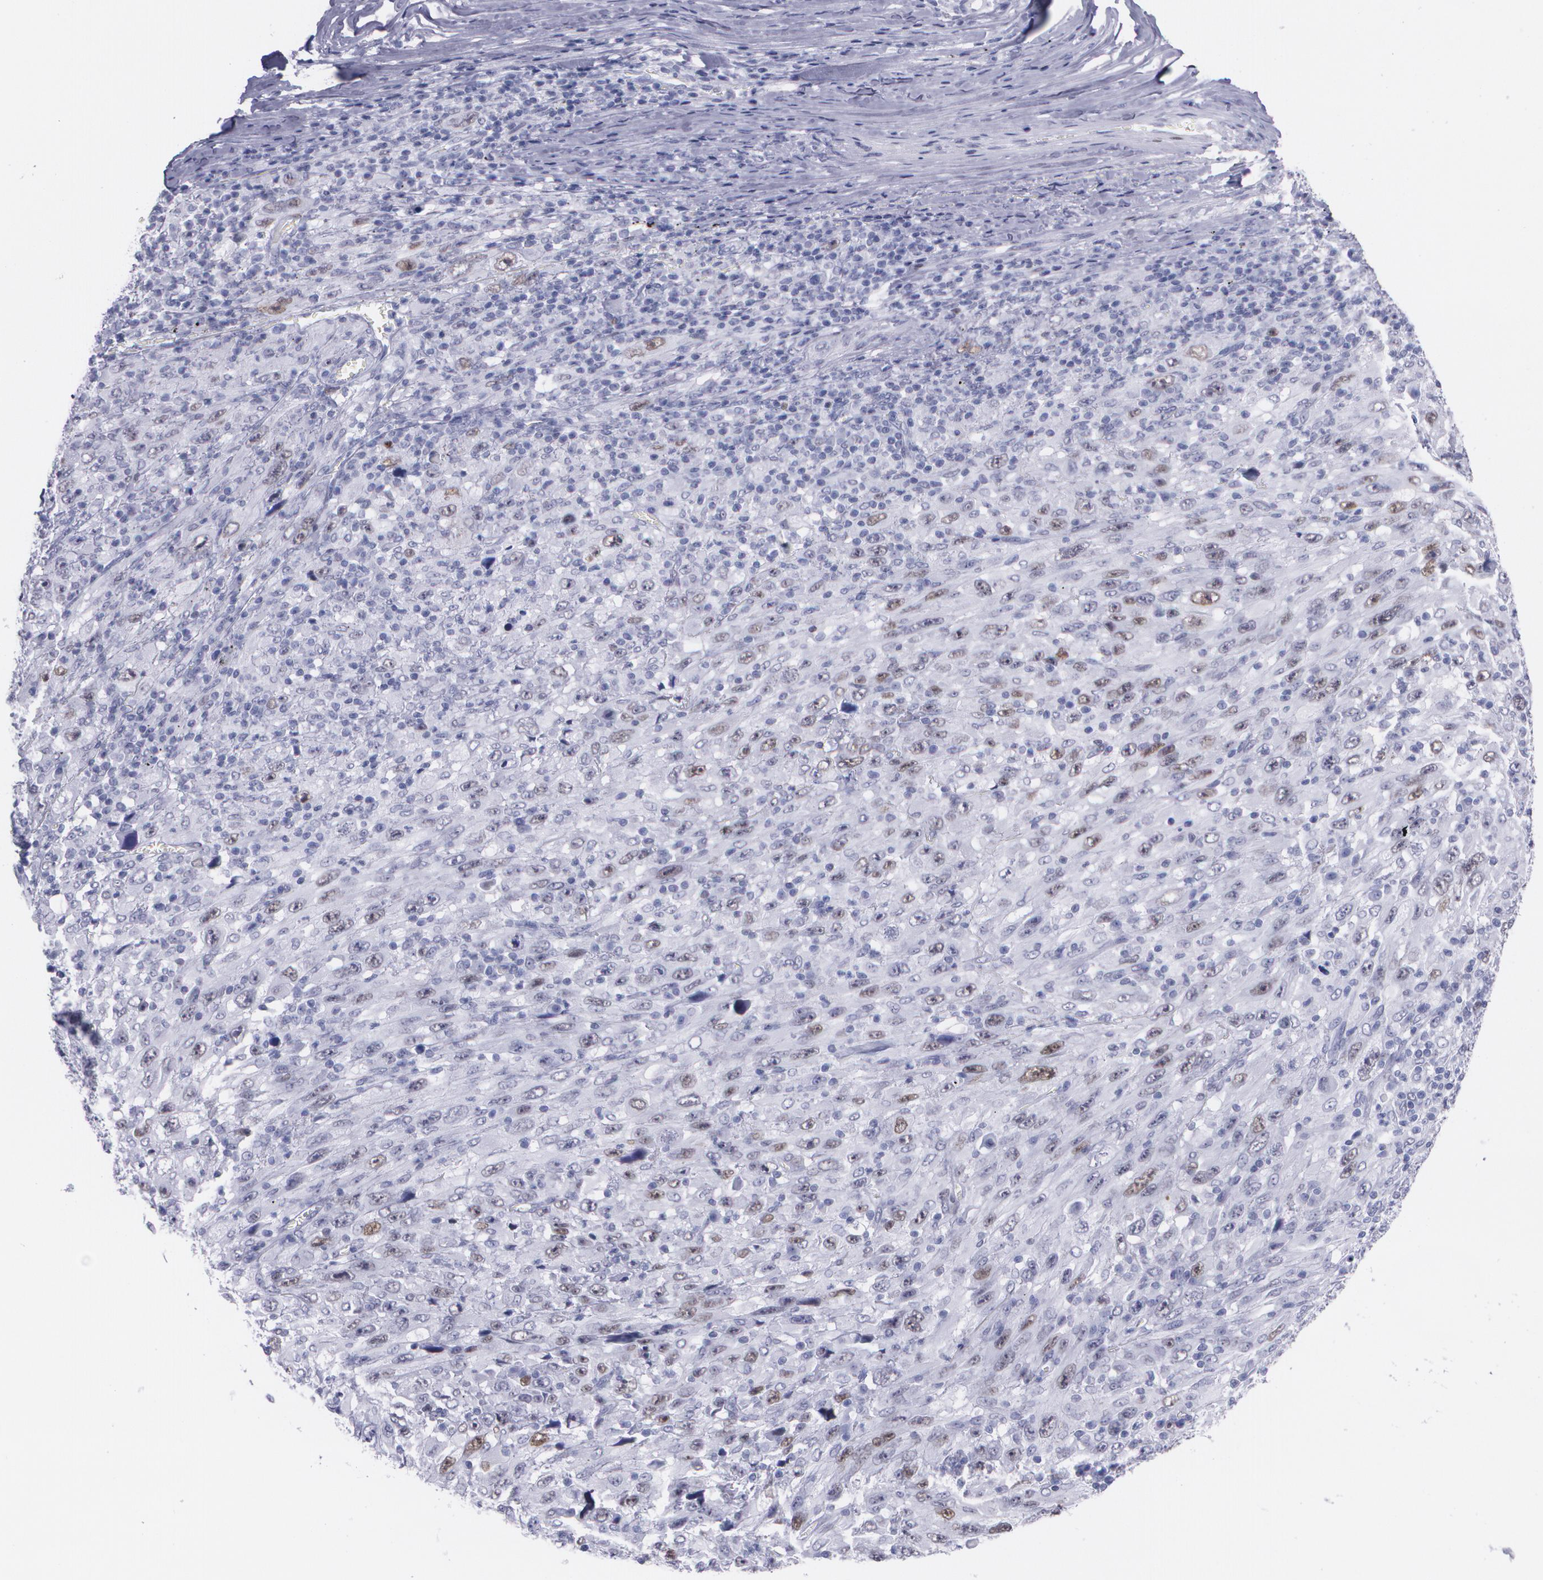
{"staining": {"intensity": "moderate", "quantity": ">75%", "location": "nuclear"}, "tissue": "melanoma", "cell_type": "Tumor cells", "image_type": "cancer", "snomed": [{"axis": "morphology", "description": "Malignant melanoma, Metastatic site"}, {"axis": "topography", "description": "Skin"}], "caption": "Human malignant melanoma (metastatic site) stained with a protein marker demonstrates moderate staining in tumor cells.", "gene": "TP53", "patient": {"sex": "female", "age": 56}}